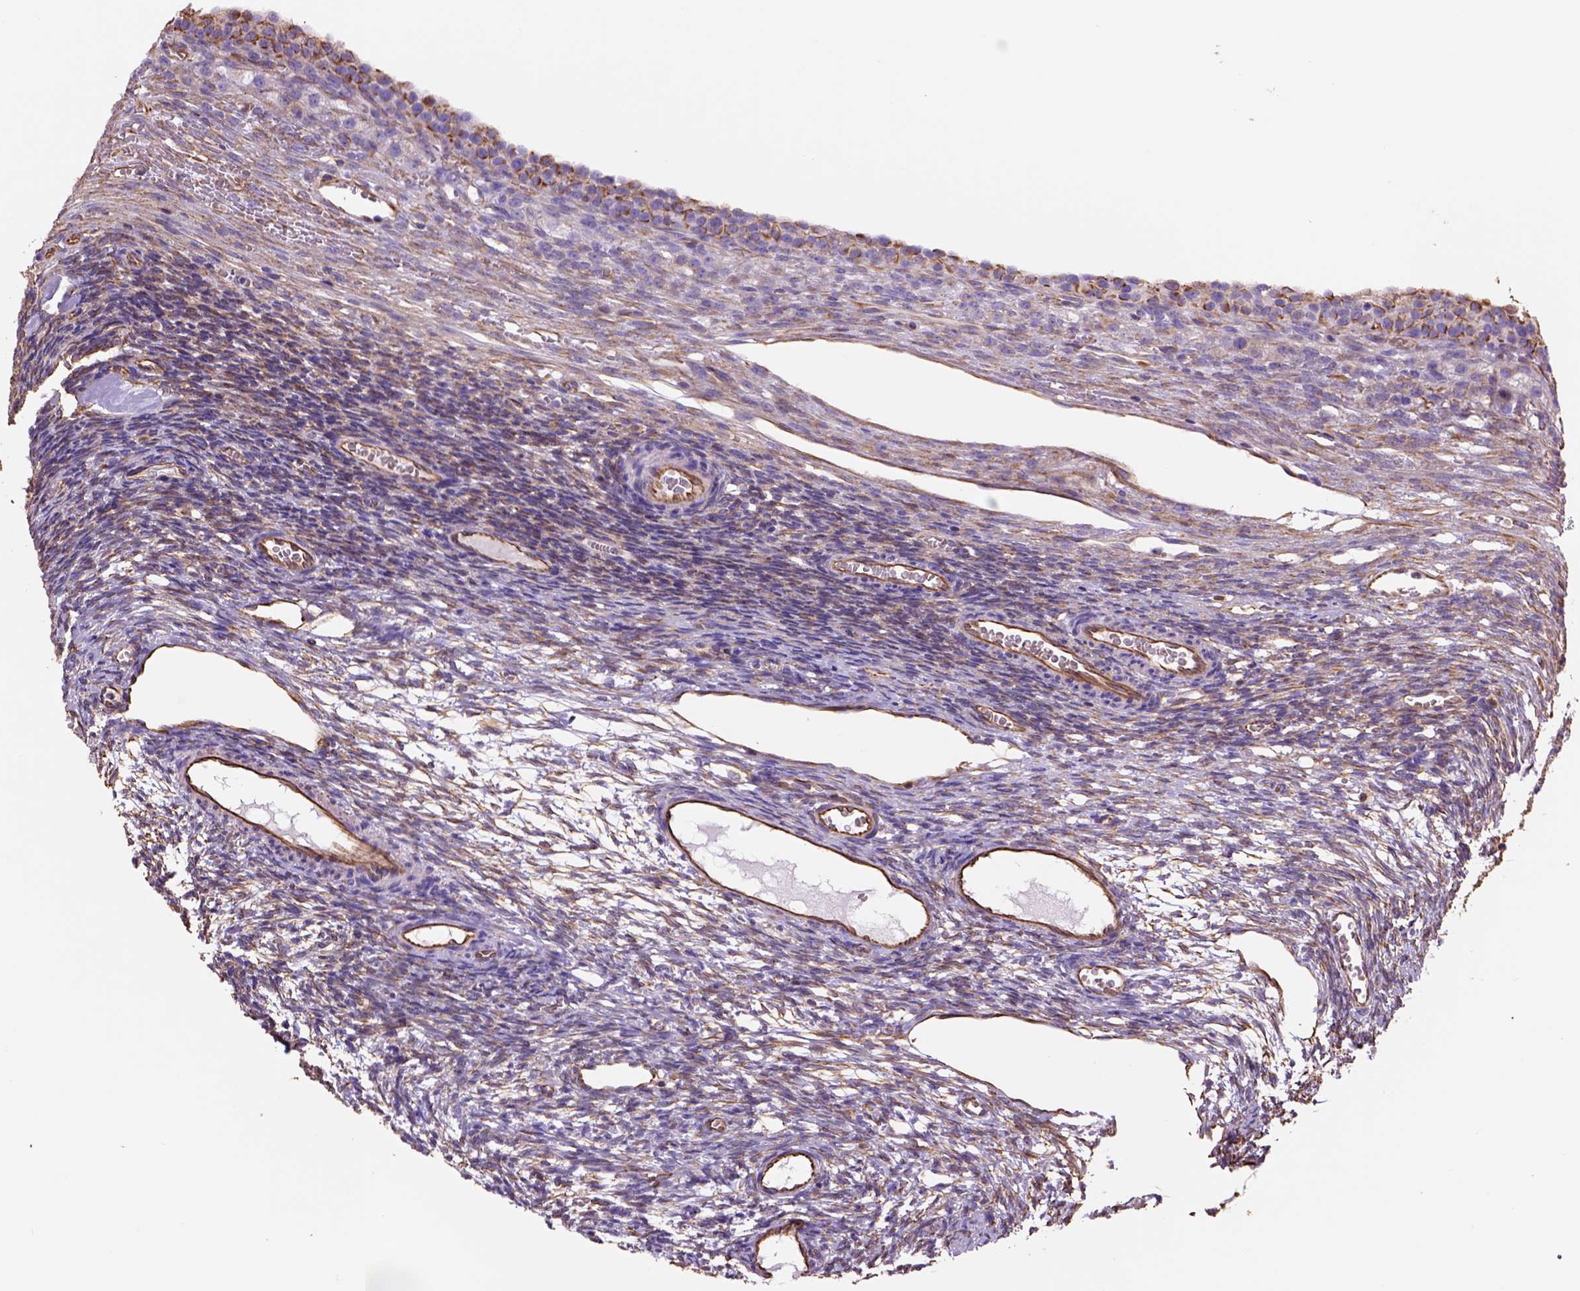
{"staining": {"intensity": "moderate", "quantity": "25%-75%", "location": "cytoplasmic/membranous"}, "tissue": "ovary", "cell_type": "Follicle cells", "image_type": "normal", "snomed": [{"axis": "morphology", "description": "Normal tissue, NOS"}, {"axis": "topography", "description": "Ovary"}], "caption": "The micrograph shows a brown stain indicating the presence of a protein in the cytoplasmic/membranous of follicle cells in ovary.", "gene": "ZZZ3", "patient": {"sex": "female", "age": 34}}